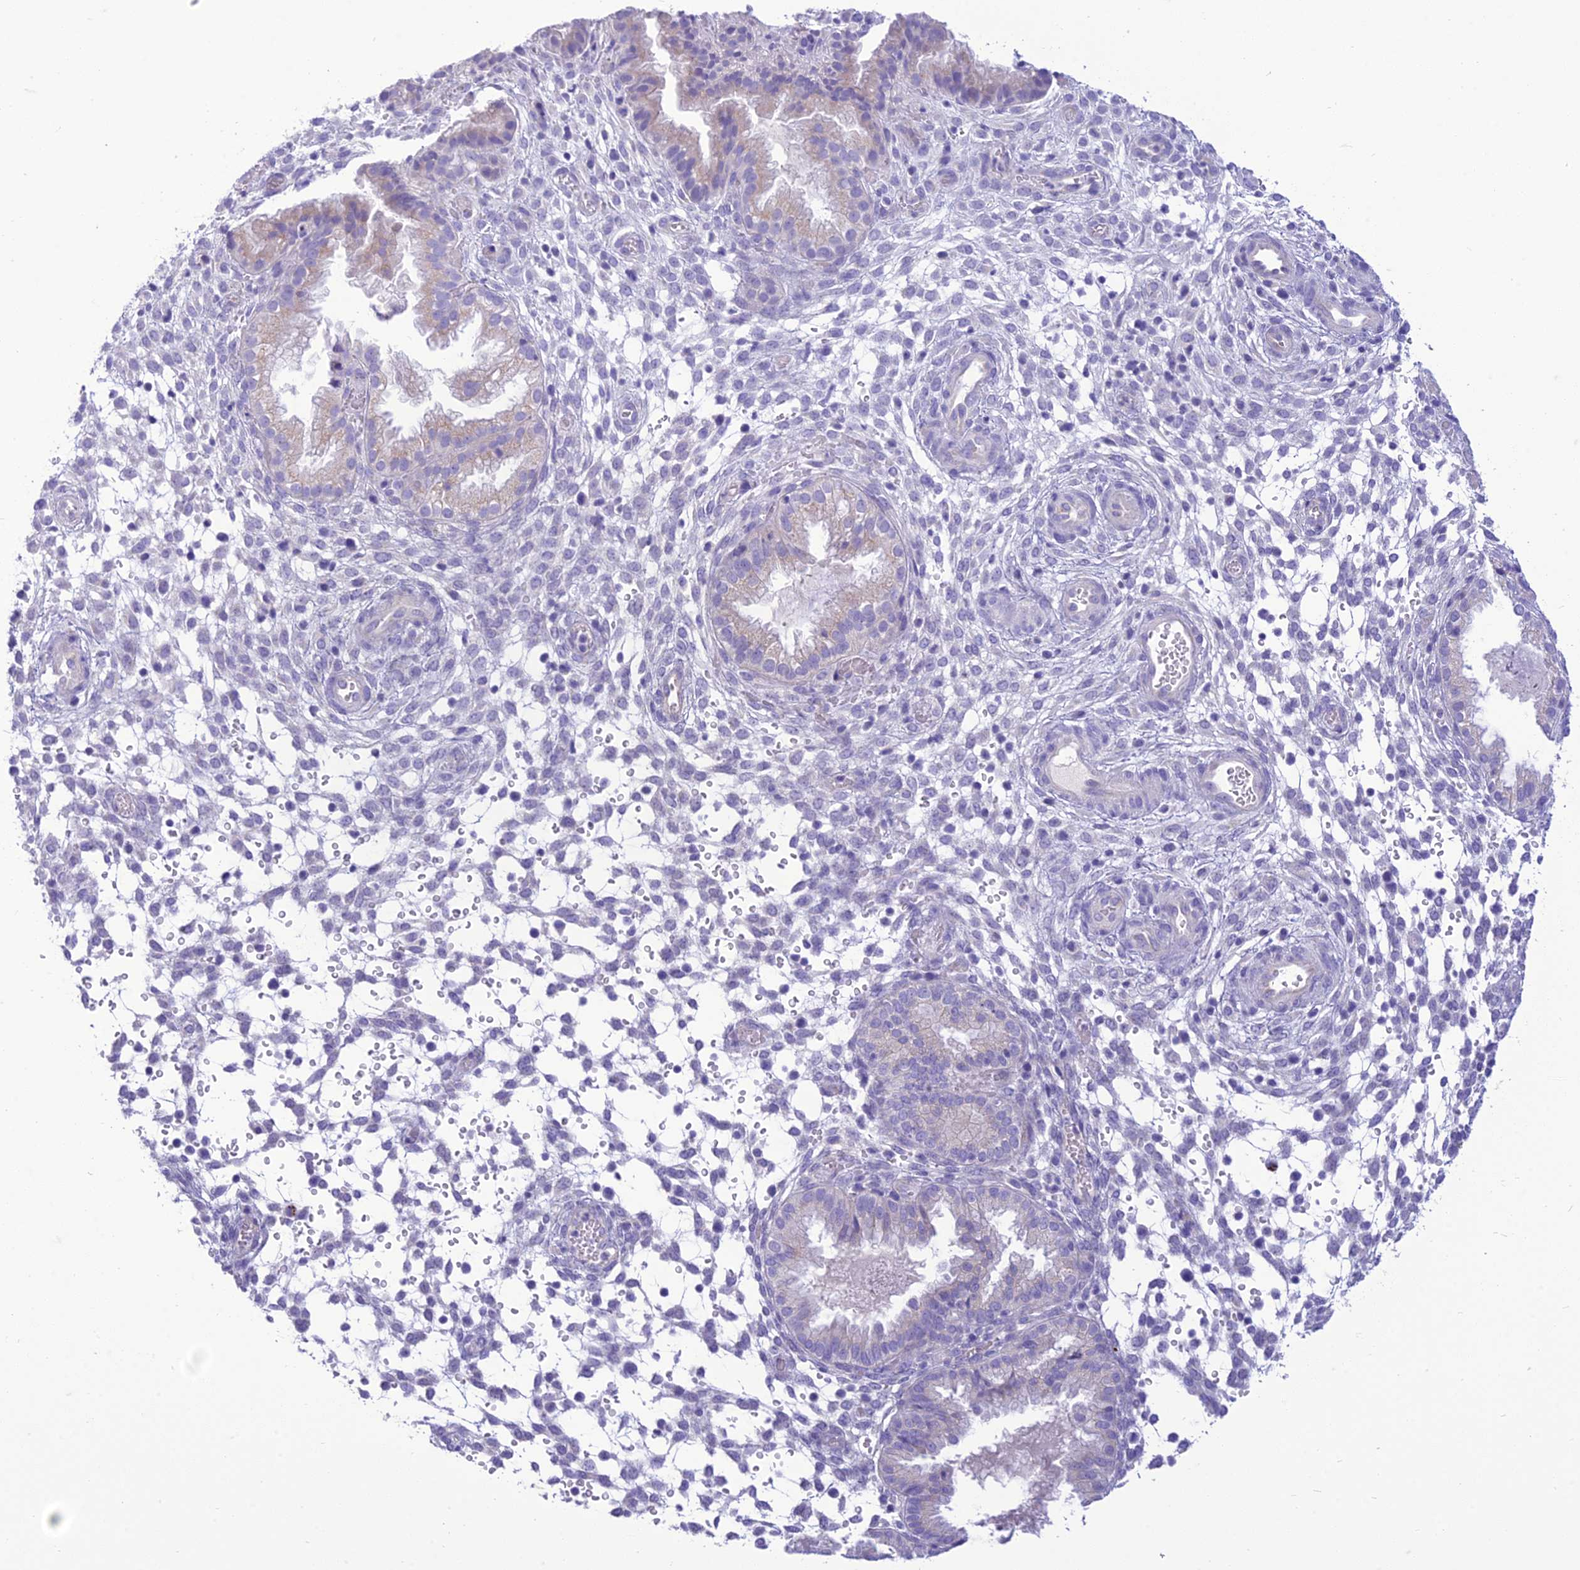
{"staining": {"intensity": "negative", "quantity": "none", "location": "none"}, "tissue": "endometrium", "cell_type": "Cells in endometrial stroma", "image_type": "normal", "snomed": [{"axis": "morphology", "description": "Normal tissue, NOS"}, {"axis": "topography", "description": "Endometrium"}], "caption": "The histopathology image demonstrates no significant expression in cells in endometrial stroma of endometrium. The staining was performed using DAB to visualize the protein expression in brown, while the nuclei were stained in blue with hematoxylin (Magnification: 20x).", "gene": "DHDH", "patient": {"sex": "female", "age": 33}}